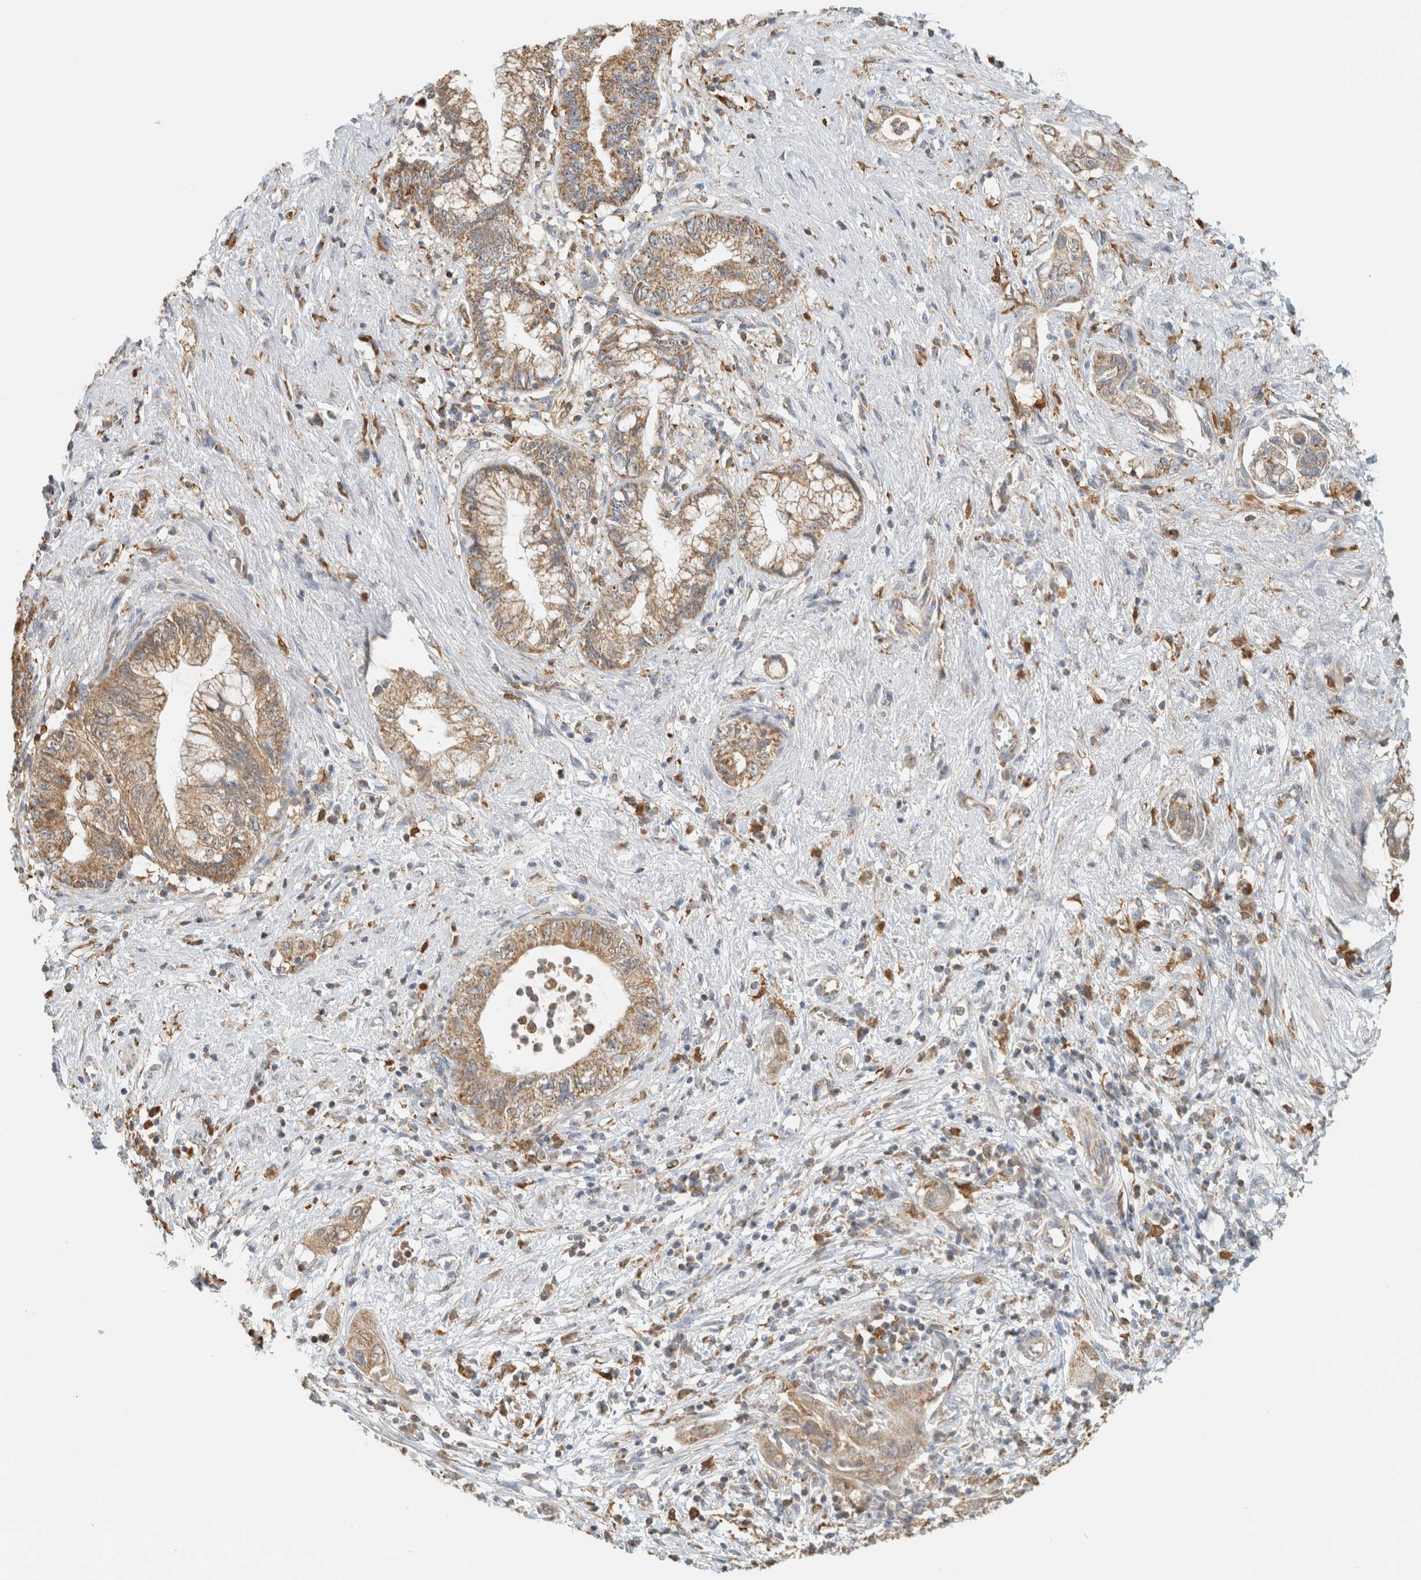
{"staining": {"intensity": "moderate", "quantity": ">75%", "location": "cytoplasmic/membranous"}, "tissue": "pancreatic cancer", "cell_type": "Tumor cells", "image_type": "cancer", "snomed": [{"axis": "morphology", "description": "Adenocarcinoma, NOS"}, {"axis": "topography", "description": "Pancreas"}], "caption": "Protein staining of pancreatic adenocarcinoma tissue exhibits moderate cytoplasmic/membranous staining in about >75% of tumor cells.", "gene": "CAPG", "patient": {"sex": "female", "age": 73}}